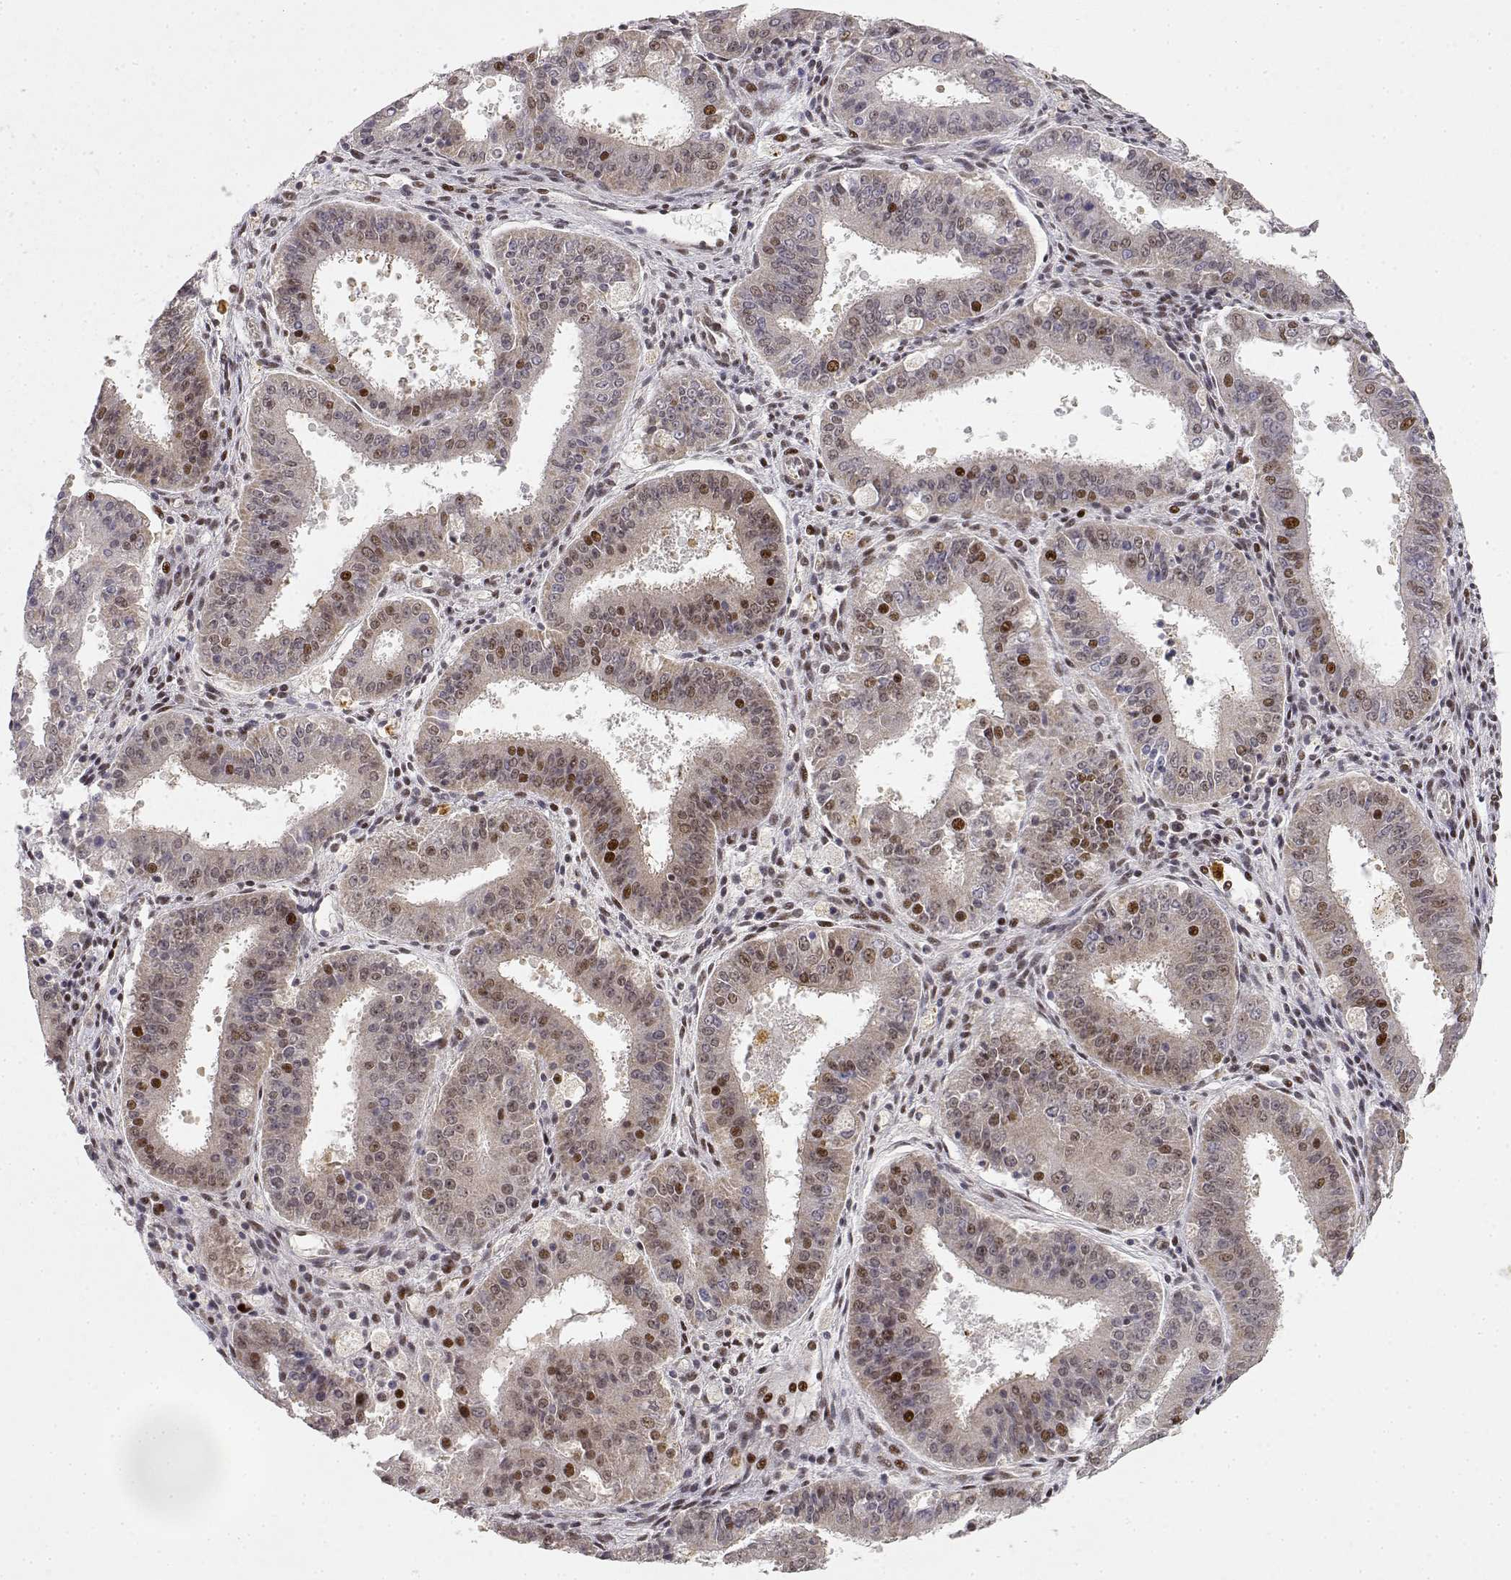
{"staining": {"intensity": "moderate", "quantity": "<25%", "location": "nuclear"}, "tissue": "ovarian cancer", "cell_type": "Tumor cells", "image_type": "cancer", "snomed": [{"axis": "morphology", "description": "Carcinoma, endometroid"}, {"axis": "topography", "description": "Ovary"}], "caption": "A brown stain shows moderate nuclear expression of a protein in human endometroid carcinoma (ovarian) tumor cells.", "gene": "RSF1", "patient": {"sex": "female", "age": 42}}